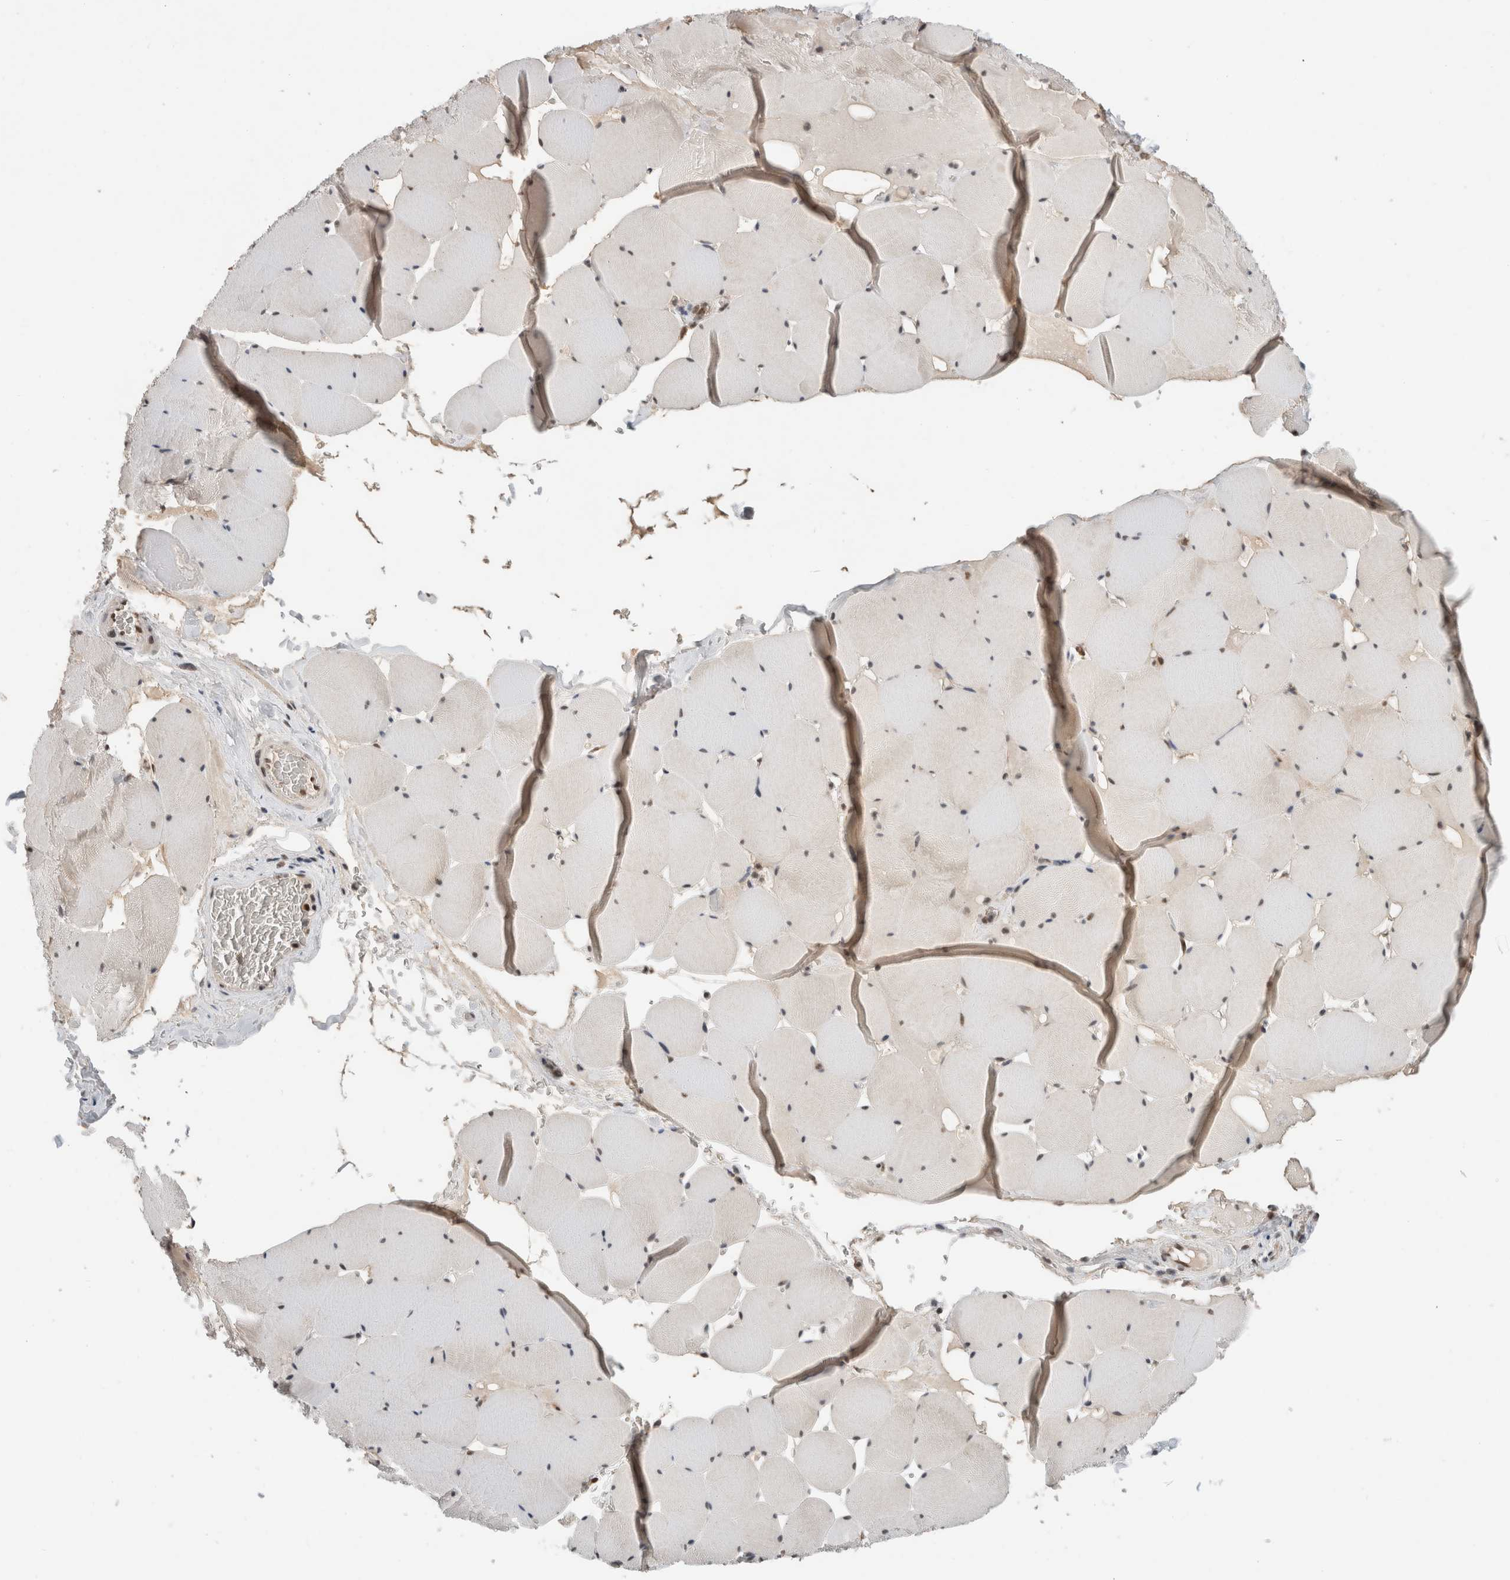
{"staining": {"intensity": "moderate", "quantity": "25%-75%", "location": "cytoplasmic/membranous,nuclear"}, "tissue": "skeletal muscle", "cell_type": "Myocytes", "image_type": "normal", "snomed": [{"axis": "morphology", "description": "Normal tissue, NOS"}, {"axis": "topography", "description": "Skeletal muscle"}], "caption": "Moderate cytoplasmic/membranous,nuclear expression is identified in approximately 25%-75% of myocytes in unremarkable skeletal muscle. The staining is performed using DAB (3,3'-diaminobenzidine) brown chromogen to label protein expression. The nuclei are counter-stained blue using hematoxylin.", "gene": "NCAPG2", "patient": {"sex": "male", "age": 62}}